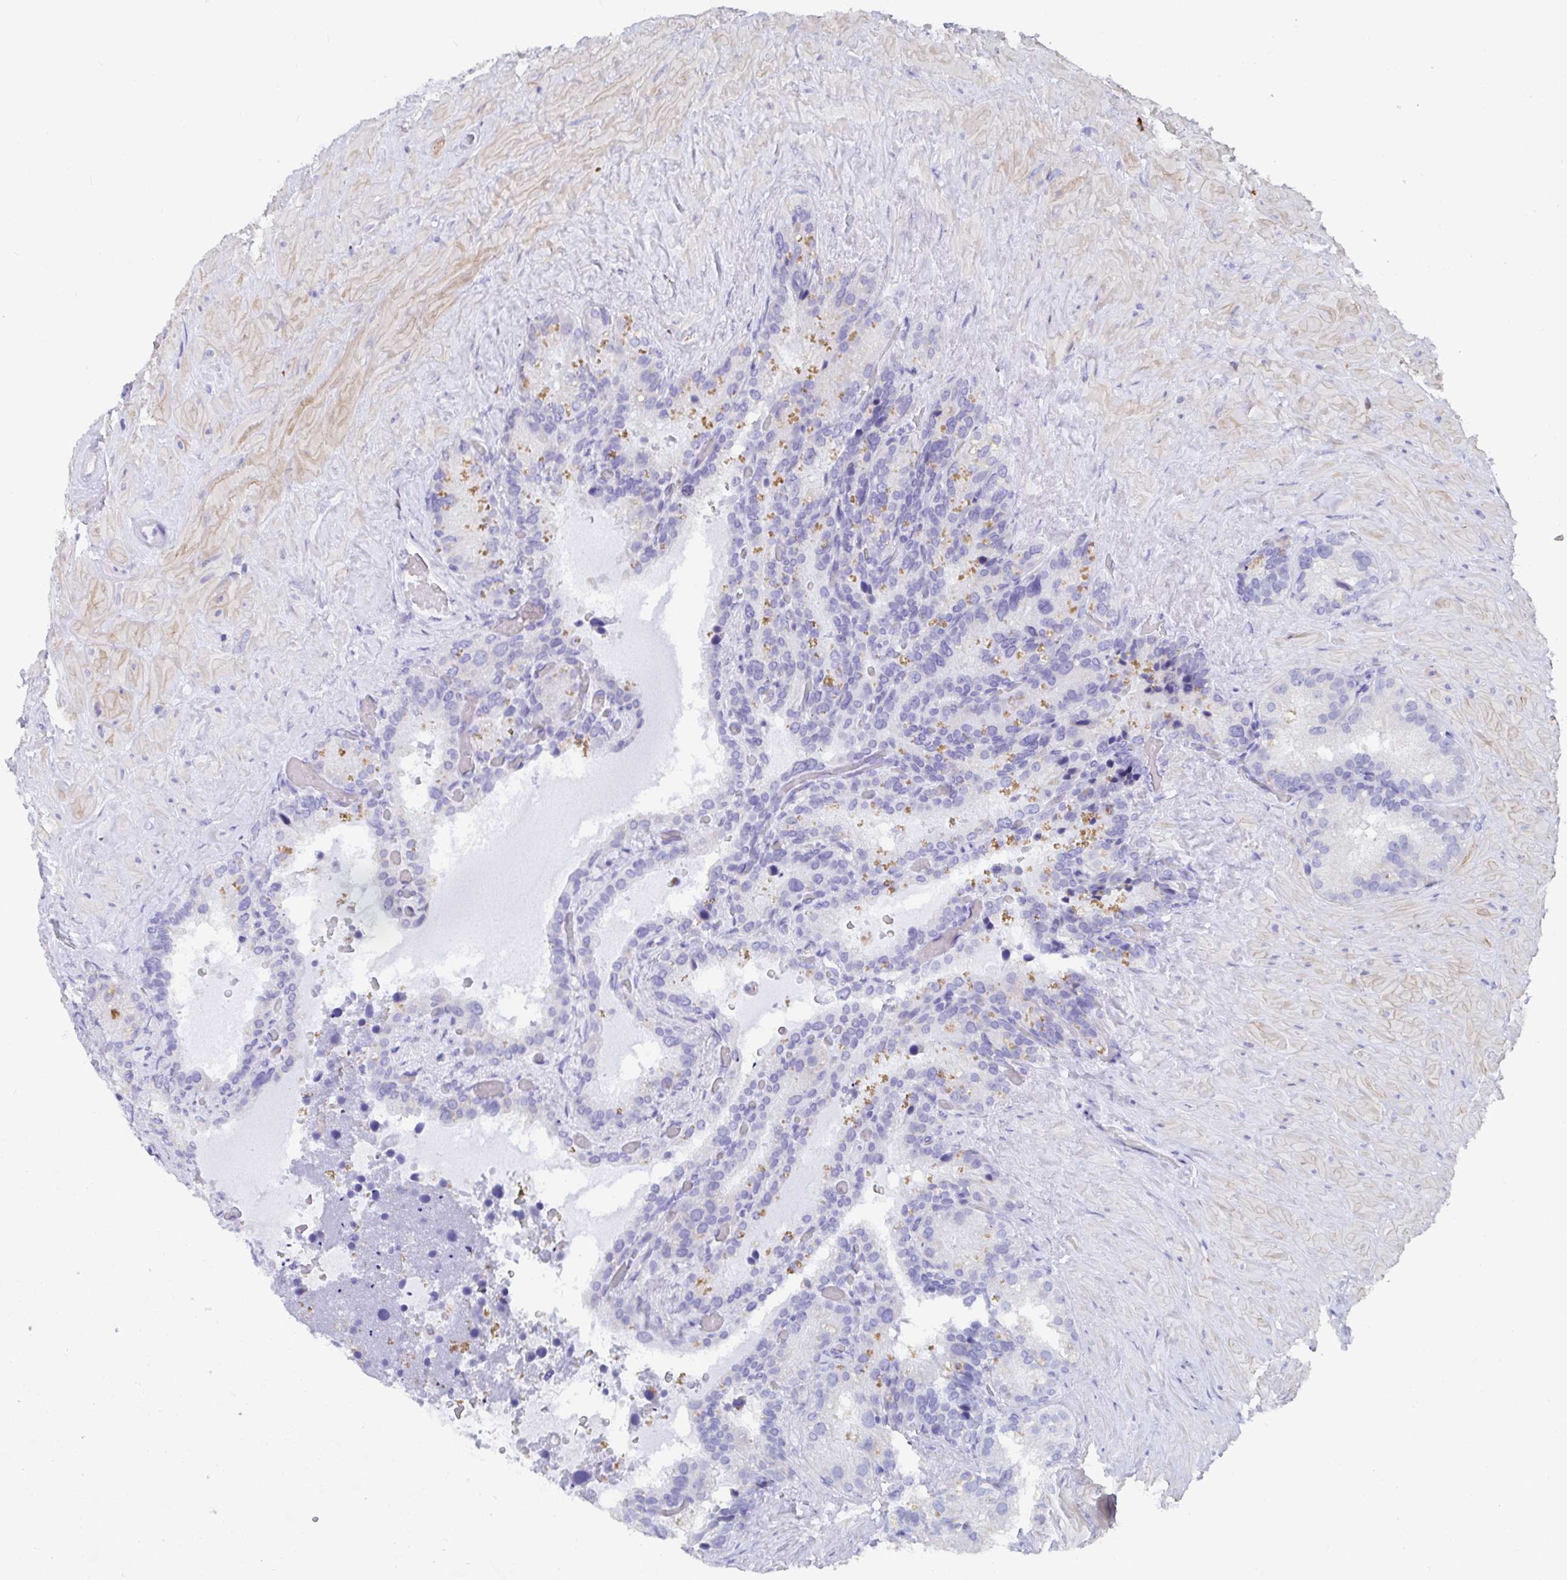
{"staining": {"intensity": "negative", "quantity": "none", "location": "none"}, "tissue": "seminal vesicle", "cell_type": "Glandular cells", "image_type": "normal", "snomed": [{"axis": "morphology", "description": "Normal tissue, NOS"}, {"axis": "topography", "description": "Seminal veicle"}], "caption": "IHC of benign seminal vesicle shows no expression in glandular cells. (Brightfield microscopy of DAB immunohistochemistry (IHC) at high magnification).", "gene": "GRIA1", "patient": {"sex": "male", "age": 60}}